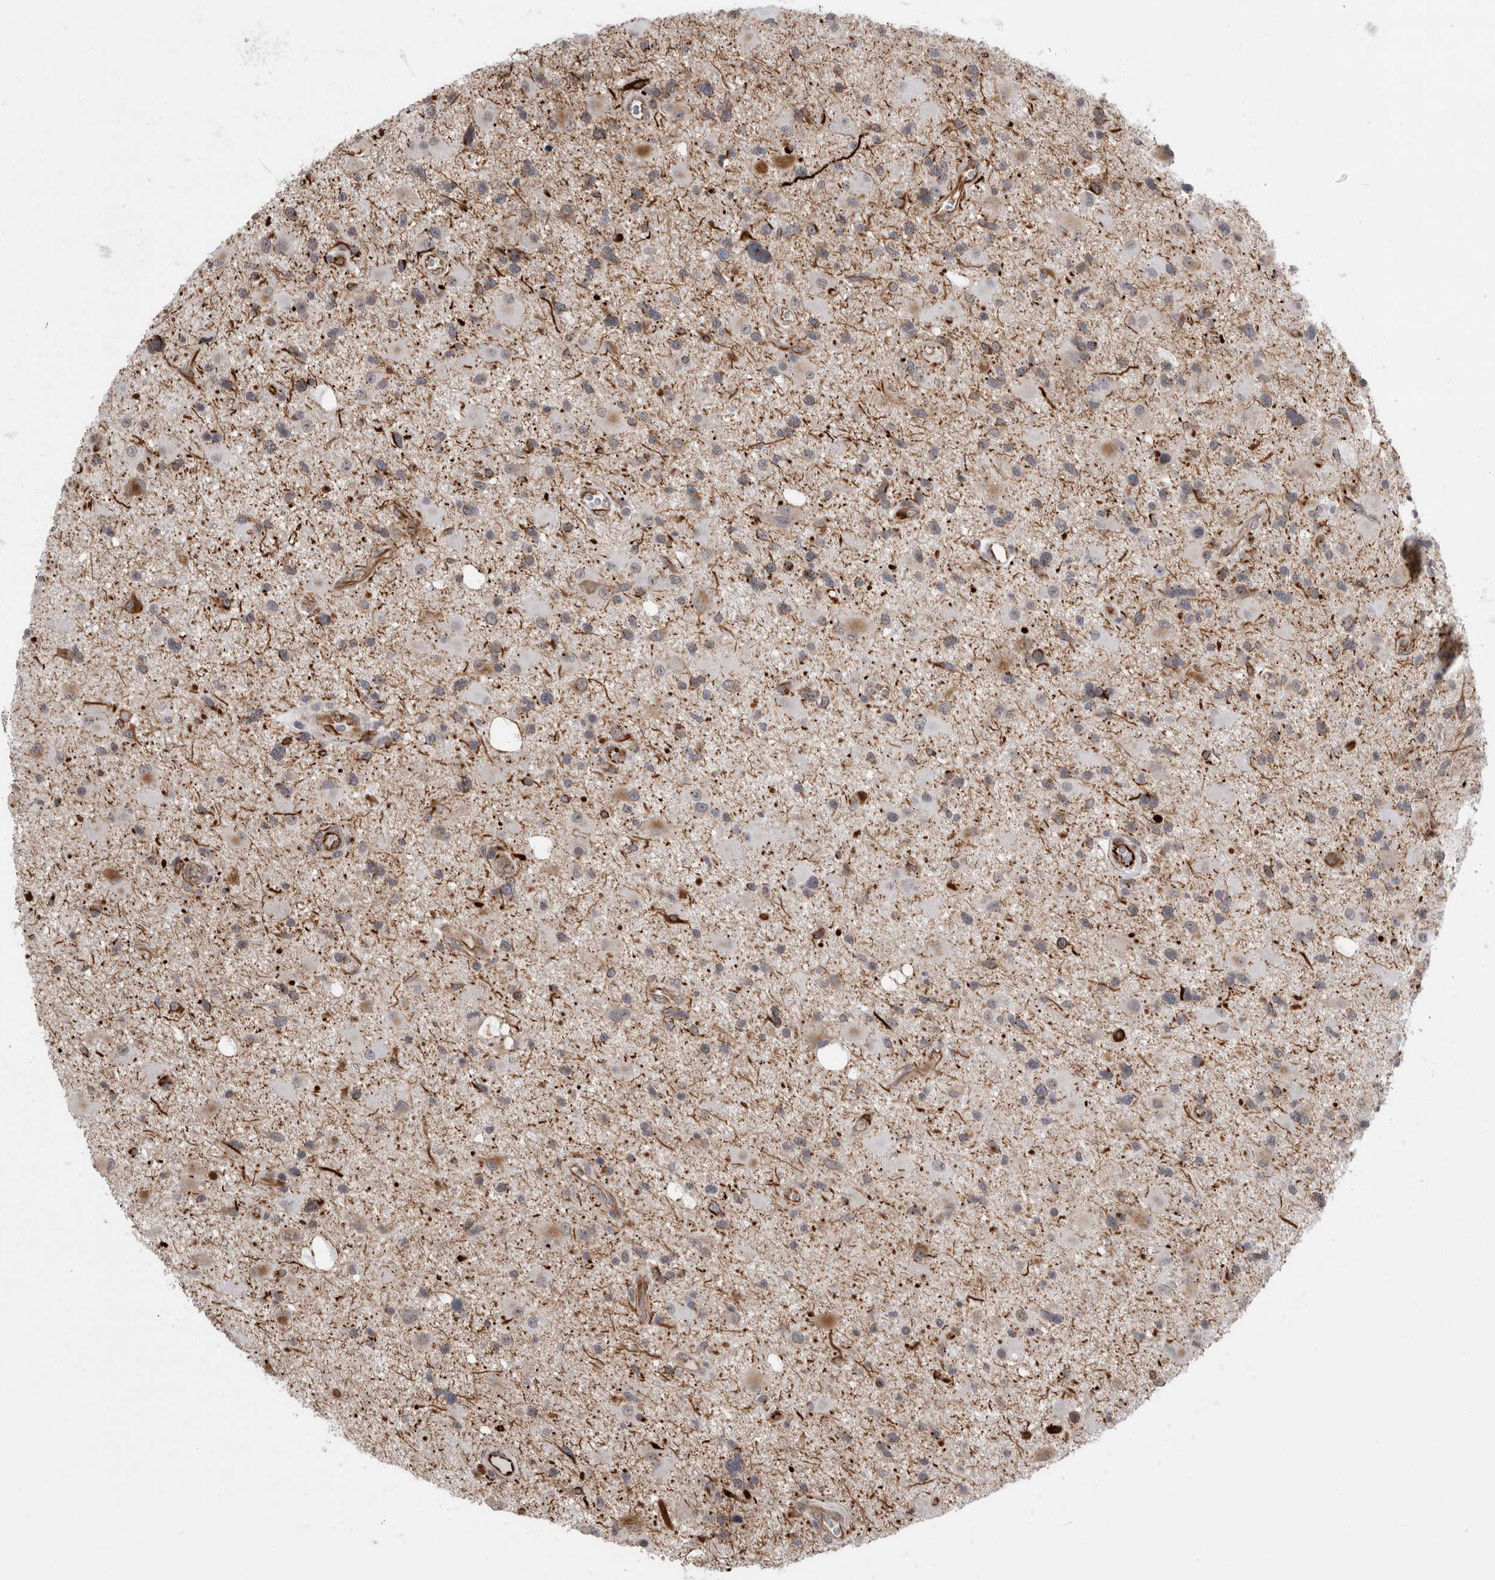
{"staining": {"intensity": "weak", "quantity": "<25%", "location": "cytoplasmic/membranous"}, "tissue": "glioma", "cell_type": "Tumor cells", "image_type": "cancer", "snomed": [{"axis": "morphology", "description": "Glioma, malignant, High grade"}, {"axis": "topography", "description": "Brain"}], "caption": "Micrograph shows no significant protein positivity in tumor cells of malignant high-grade glioma.", "gene": "FAM83H", "patient": {"sex": "male", "age": 33}}